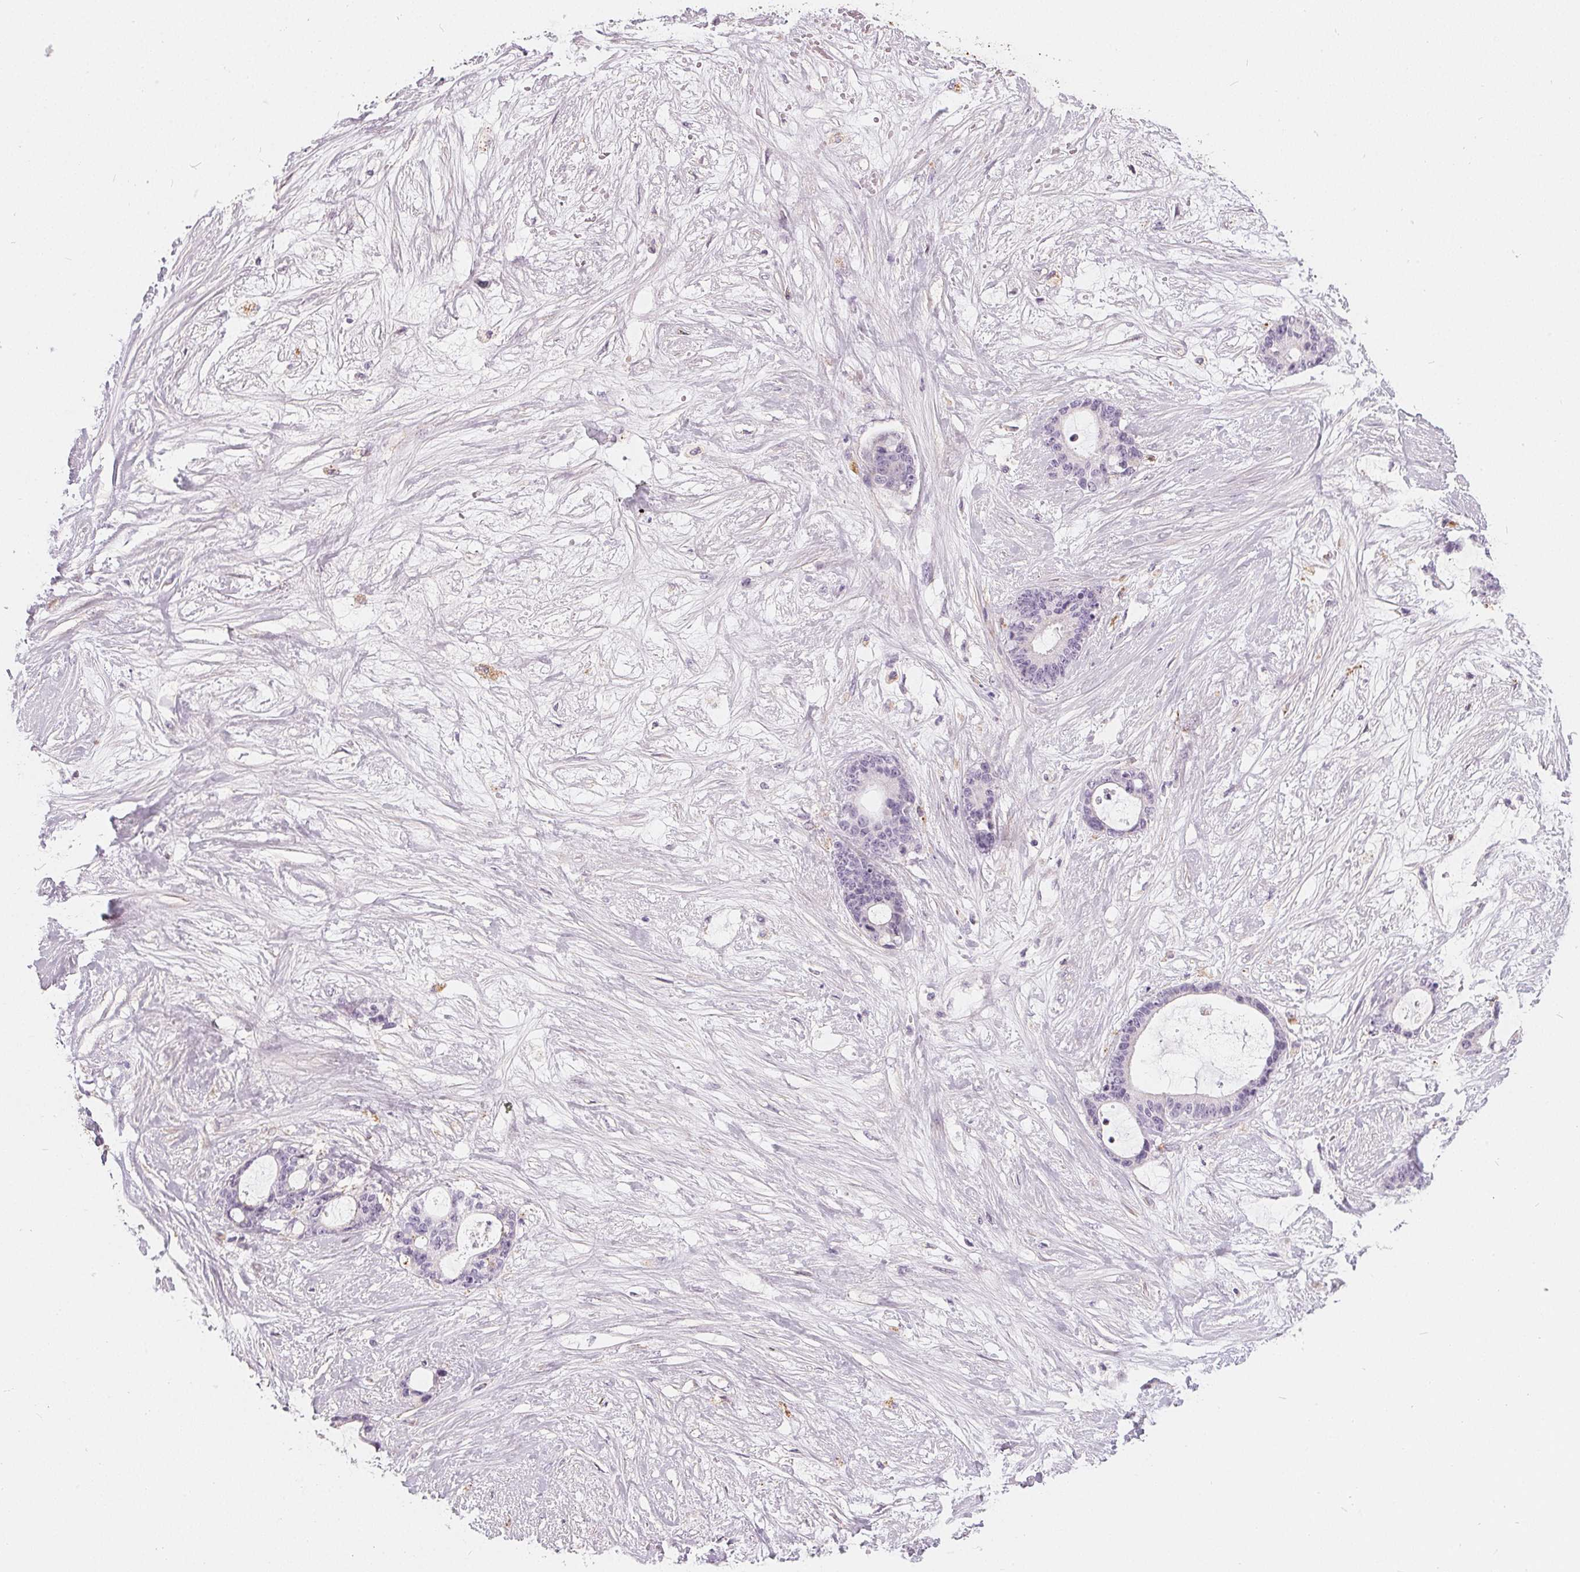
{"staining": {"intensity": "negative", "quantity": "none", "location": "none"}, "tissue": "liver cancer", "cell_type": "Tumor cells", "image_type": "cancer", "snomed": [{"axis": "morphology", "description": "Normal tissue, NOS"}, {"axis": "morphology", "description": "Cholangiocarcinoma"}, {"axis": "topography", "description": "Liver"}, {"axis": "topography", "description": "Peripheral nerve tissue"}], "caption": "An image of human cholangiocarcinoma (liver) is negative for staining in tumor cells.", "gene": "HOPX", "patient": {"sex": "female", "age": 73}}